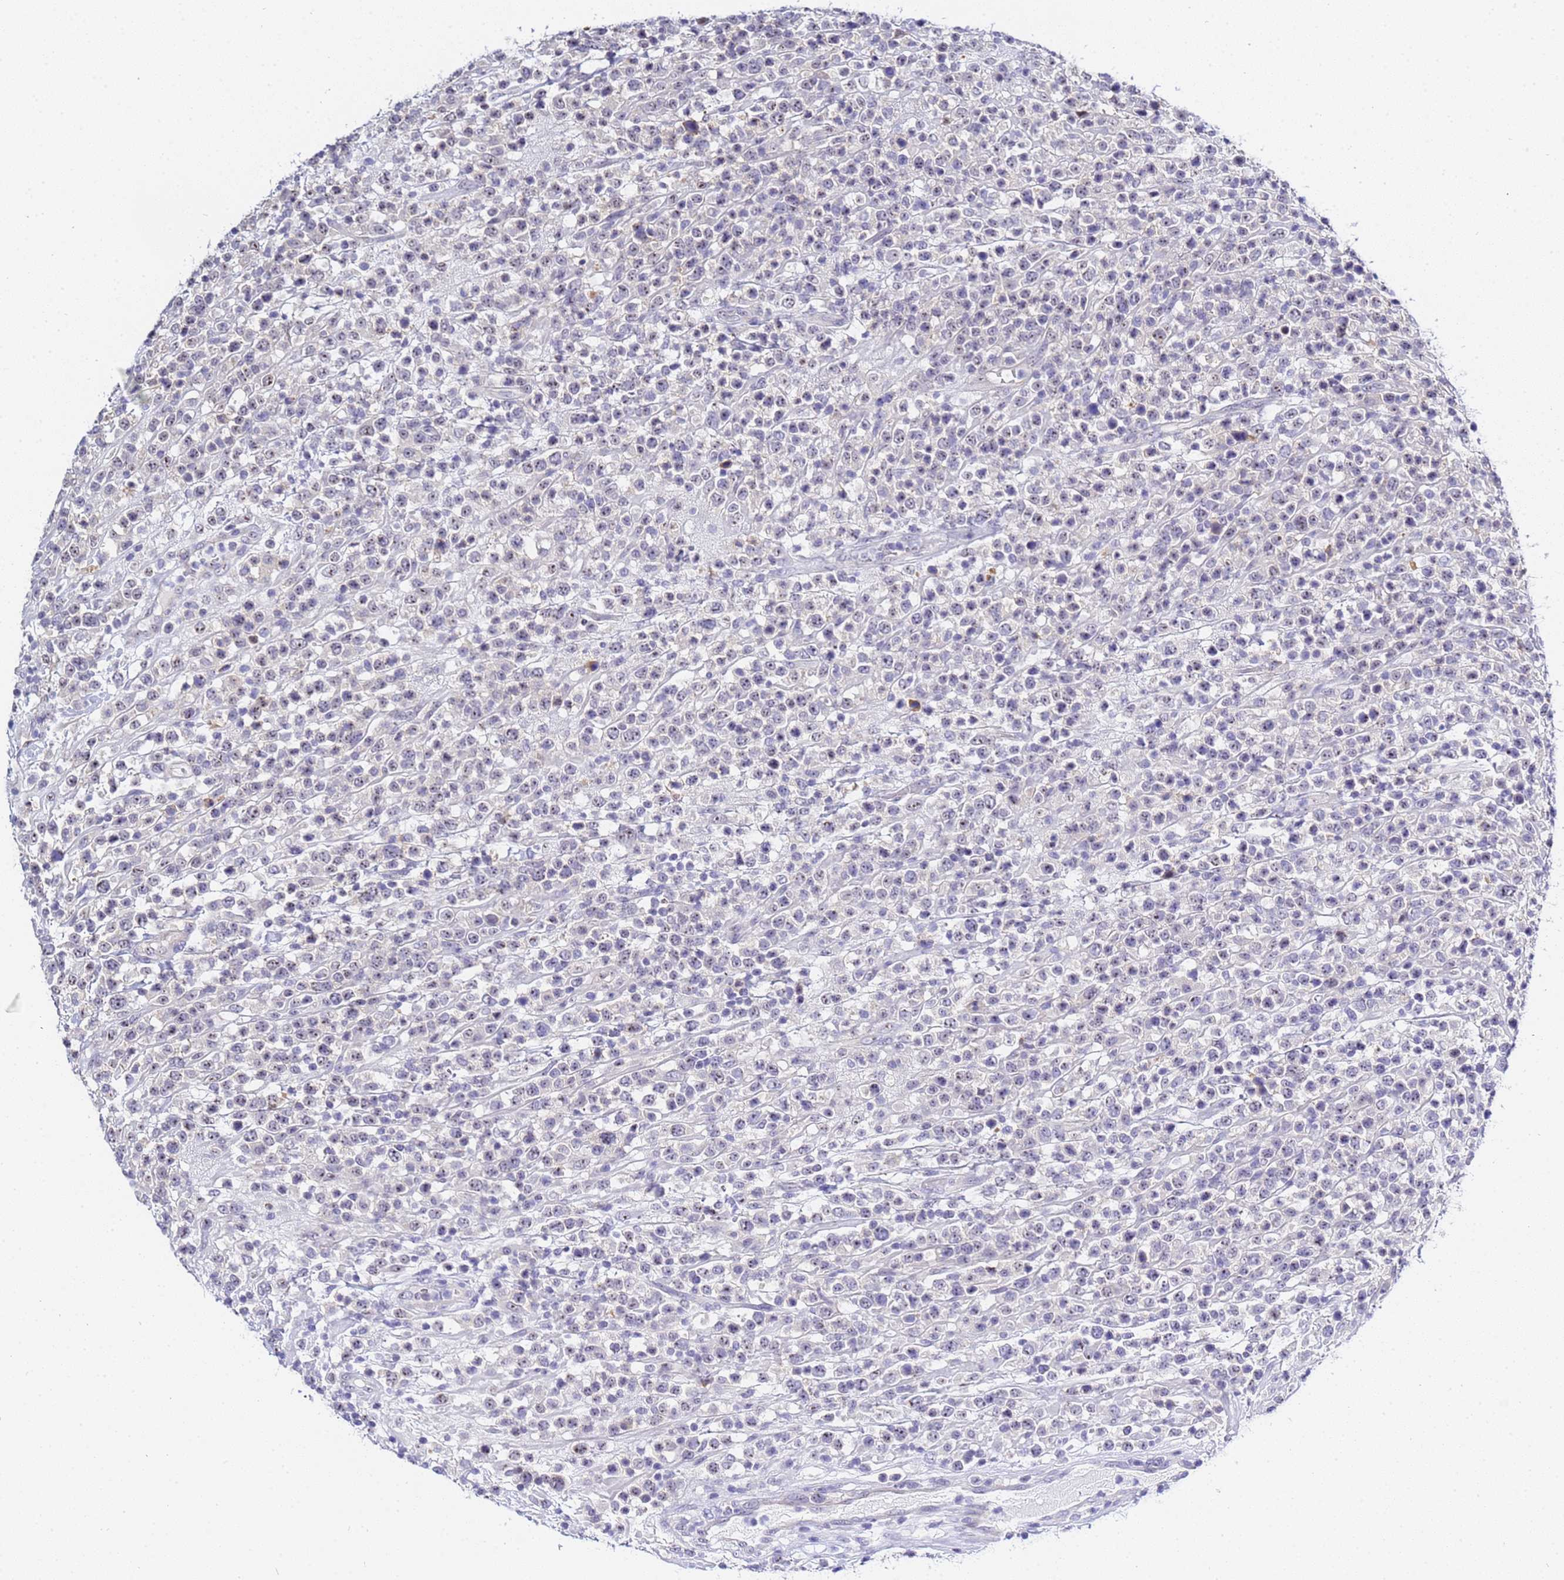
{"staining": {"intensity": "negative", "quantity": "none", "location": "none"}, "tissue": "lymphoma", "cell_type": "Tumor cells", "image_type": "cancer", "snomed": [{"axis": "morphology", "description": "Malignant lymphoma, non-Hodgkin's type, High grade"}, {"axis": "topography", "description": "Colon"}], "caption": "Protein analysis of high-grade malignant lymphoma, non-Hodgkin's type displays no significant staining in tumor cells.", "gene": "ACTL6B", "patient": {"sex": "female", "age": 53}}